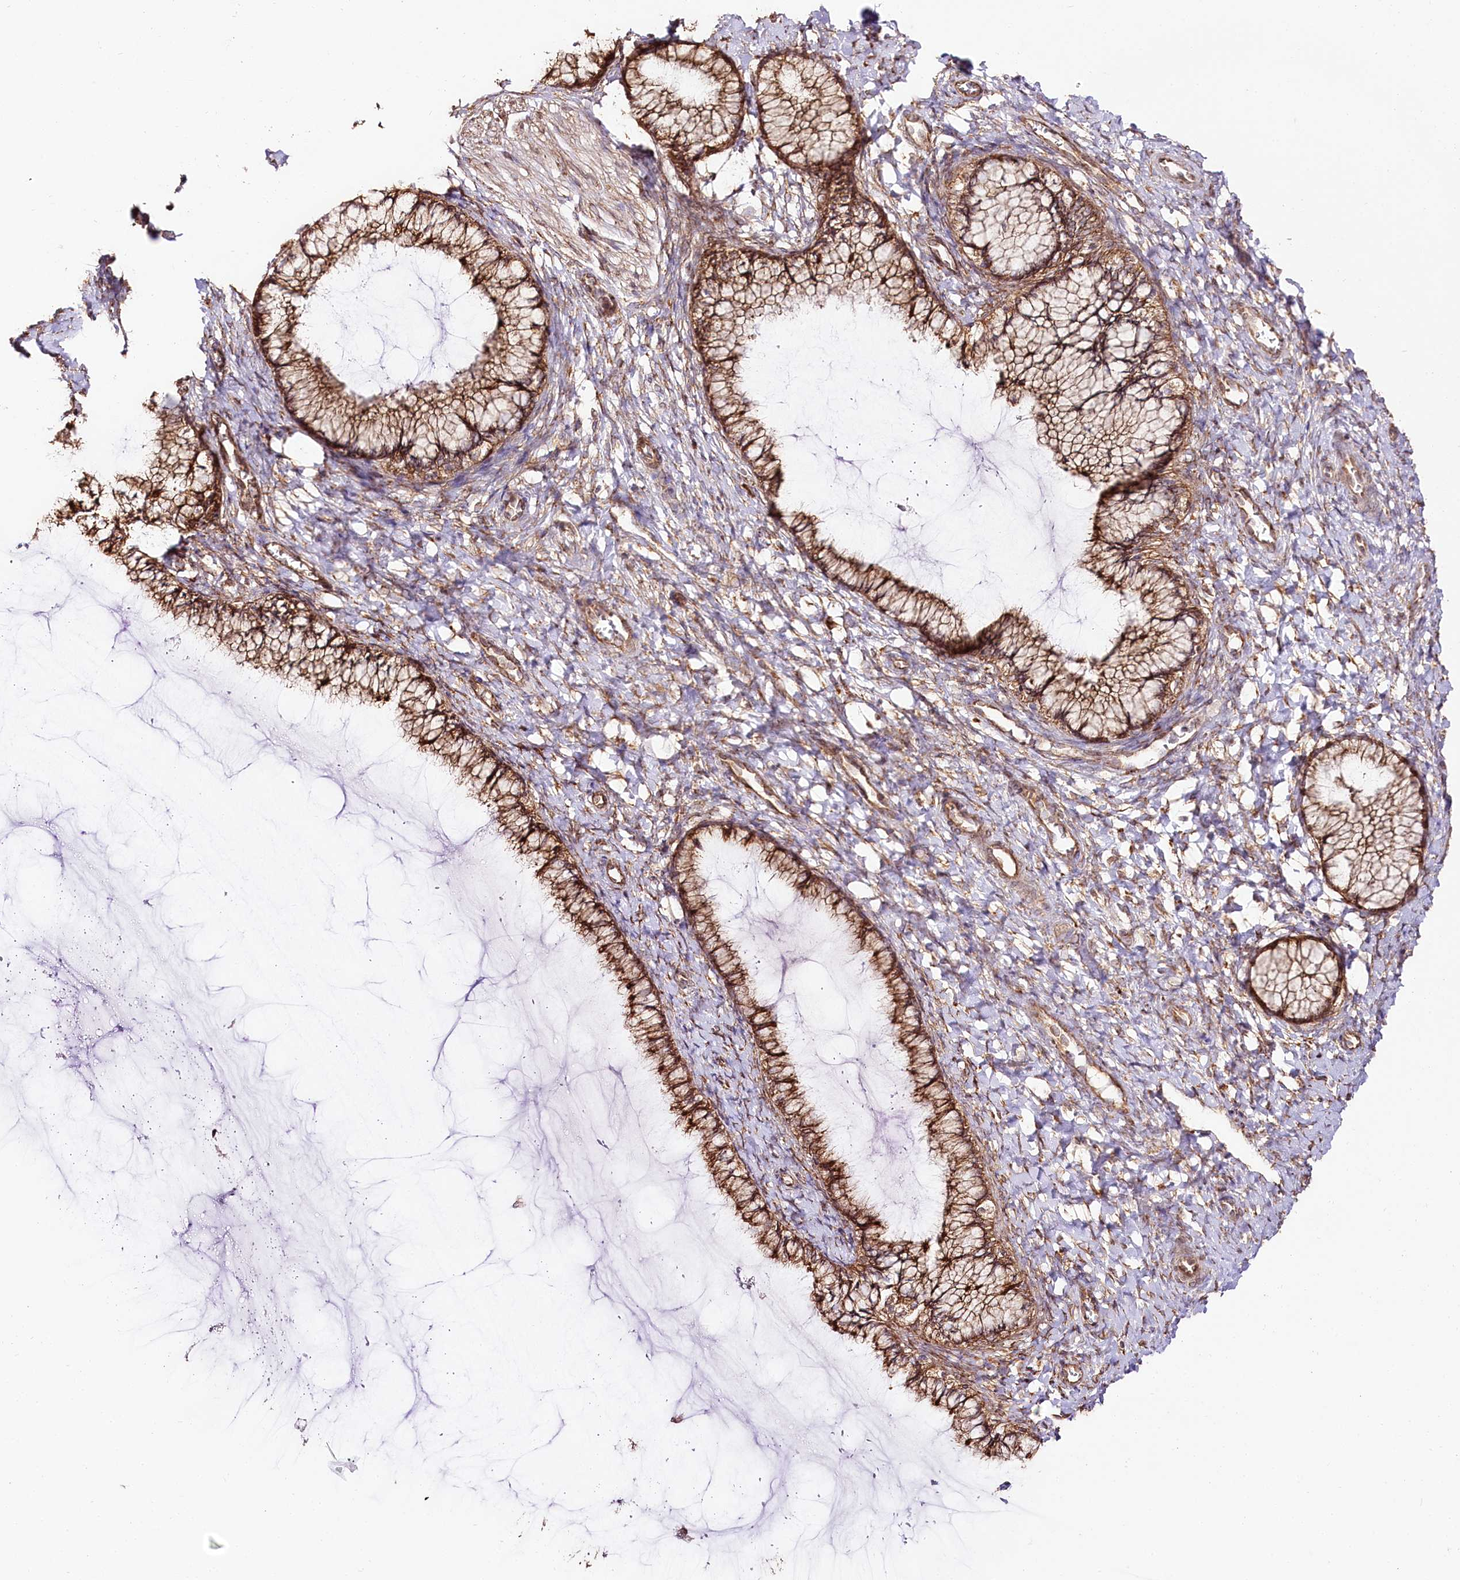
{"staining": {"intensity": "strong", "quantity": ">75%", "location": "cytoplasmic/membranous"}, "tissue": "cervix", "cell_type": "Glandular cells", "image_type": "normal", "snomed": [{"axis": "morphology", "description": "Normal tissue, NOS"}, {"axis": "morphology", "description": "Adenocarcinoma, NOS"}, {"axis": "topography", "description": "Cervix"}], "caption": "A histopathology image showing strong cytoplasmic/membranous staining in approximately >75% of glandular cells in normal cervix, as visualized by brown immunohistochemical staining.", "gene": "CNPY2", "patient": {"sex": "female", "age": 29}}